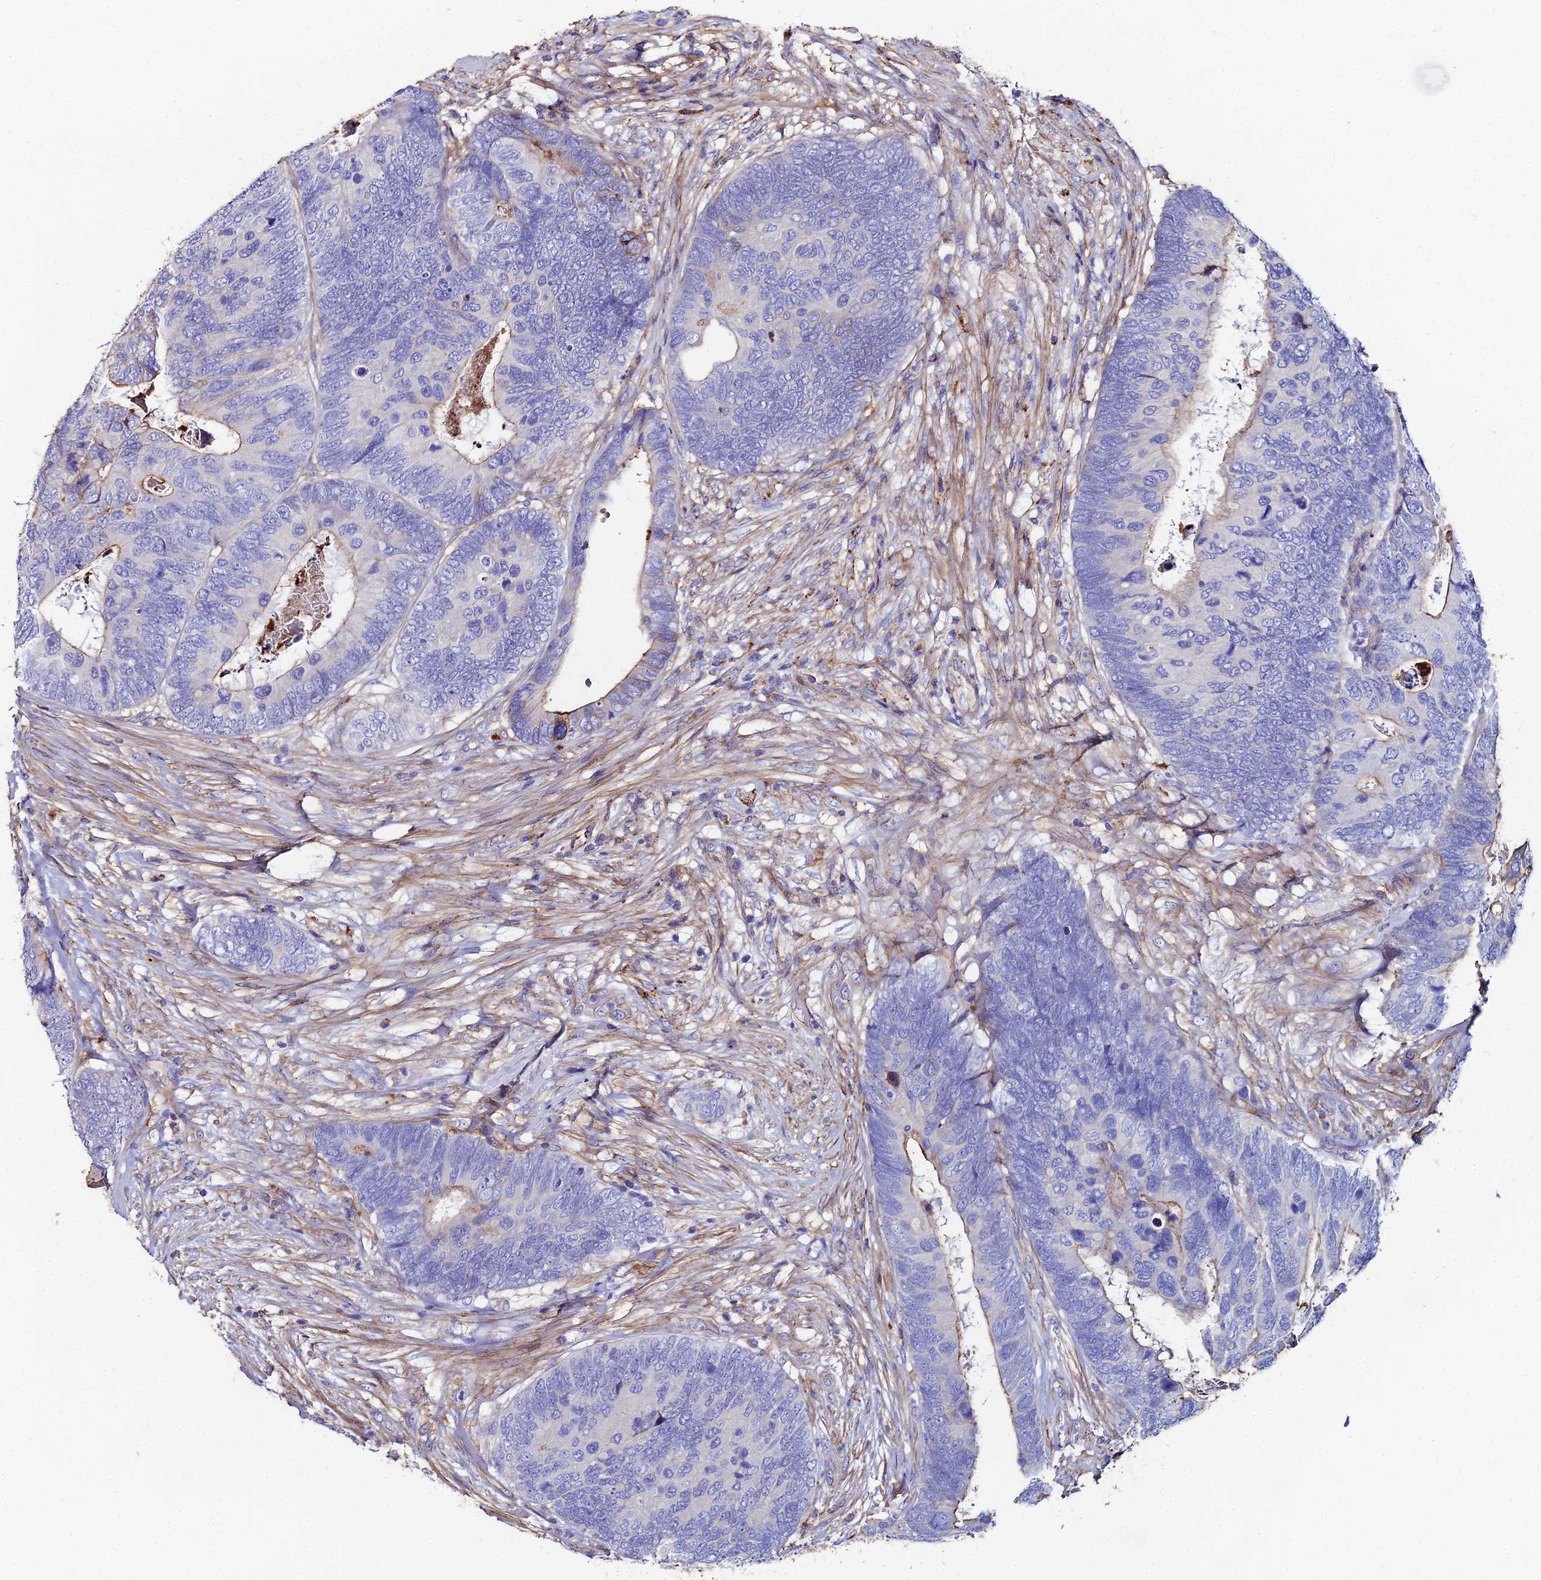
{"staining": {"intensity": "moderate", "quantity": "<25%", "location": "cytoplasmic/membranous"}, "tissue": "colorectal cancer", "cell_type": "Tumor cells", "image_type": "cancer", "snomed": [{"axis": "morphology", "description": "Adenocarcinoma, NOS"}, {"axis": "topography", "description": "Colon"}], "caption": "A histopathology image showing moderate cytoplasmic/membranous staining in about <25% of tumor cells in colorectal cancer, as visualized by brown immunohistochemical staining.", "gene": "C6", "patient": {"sex": "female", "age": 67}}